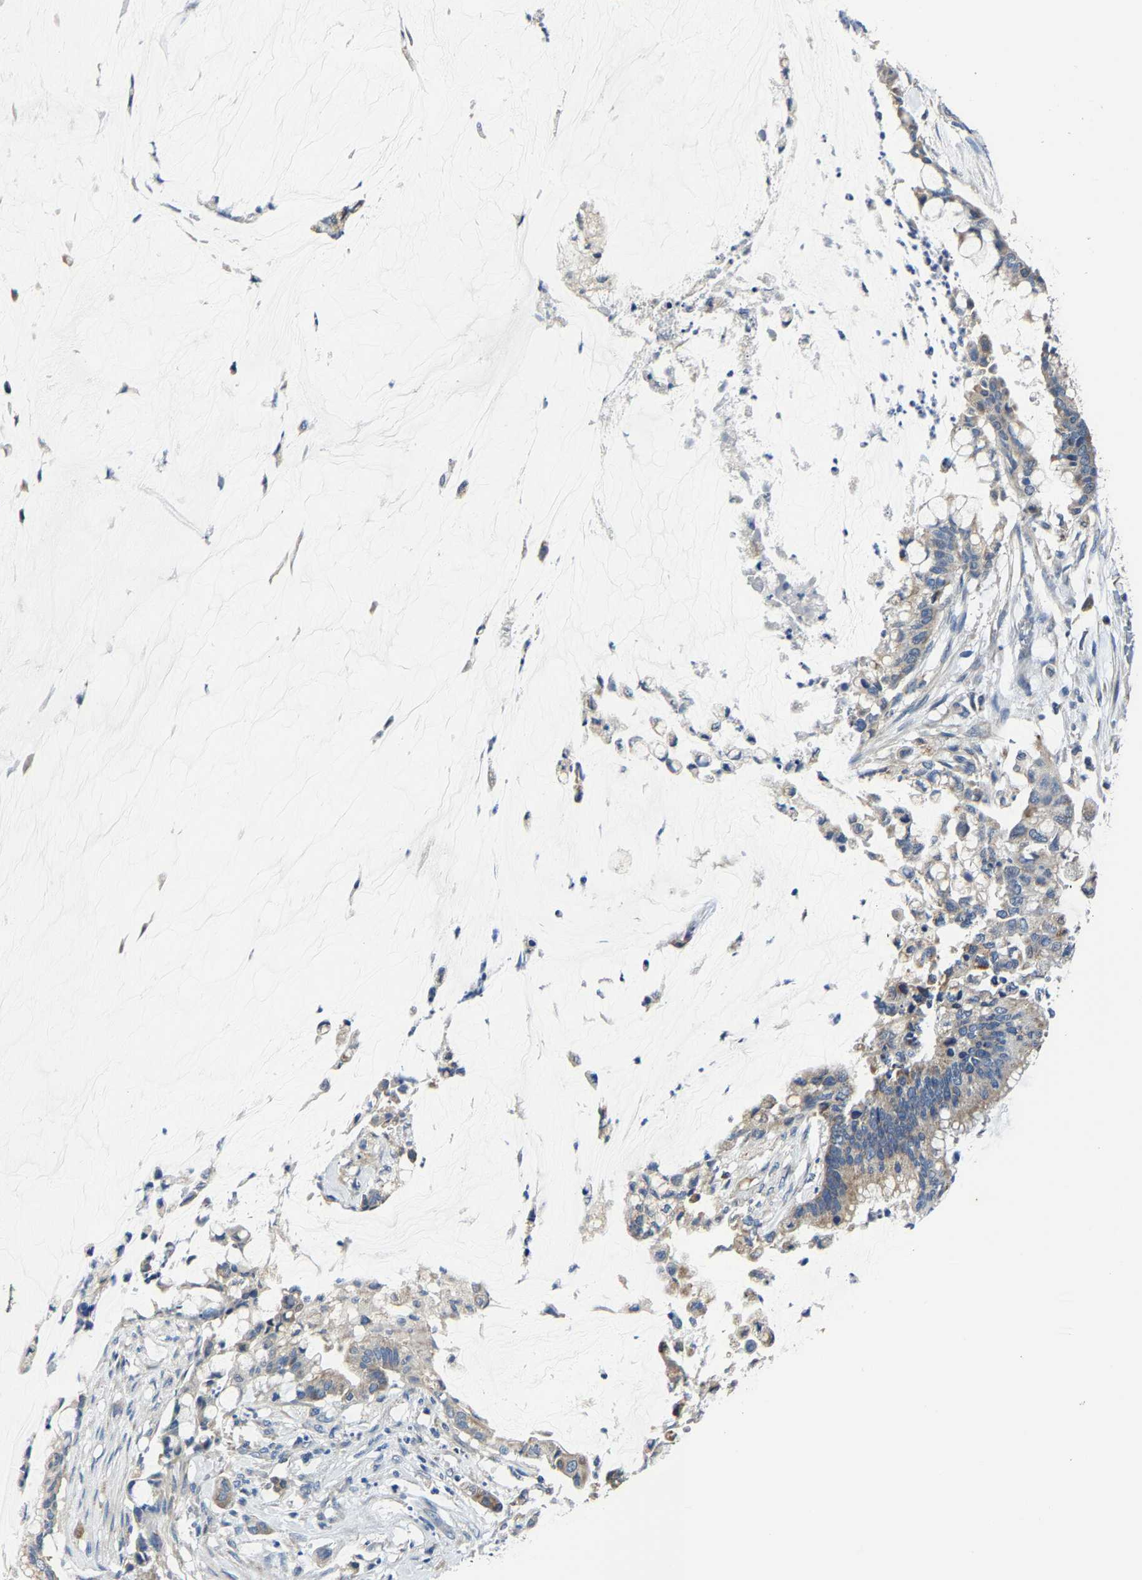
{"staining": {"intensity": "weak", "quantity": "25%-75%", "location": "cytoplasmic/membranous"}, "tissue": "pancreatic cancer", "cell_type": "Tumor cells", "image_type": "cancer", "snomed": [{"axis": "morphology", "description": "Adenocarcinoma, NOS"}, {"axis": "topography", "description": "Pancreas"}], "caption": "There is low levels of weak cytoplasmic/membranous positivity in tumor cells of pancreatic cancer (adenocarcinoma), as demonstrated by immunohistochemical staining (brown color).", "gene": "AGK", "patient": {"sex": "male", "age": 41}}